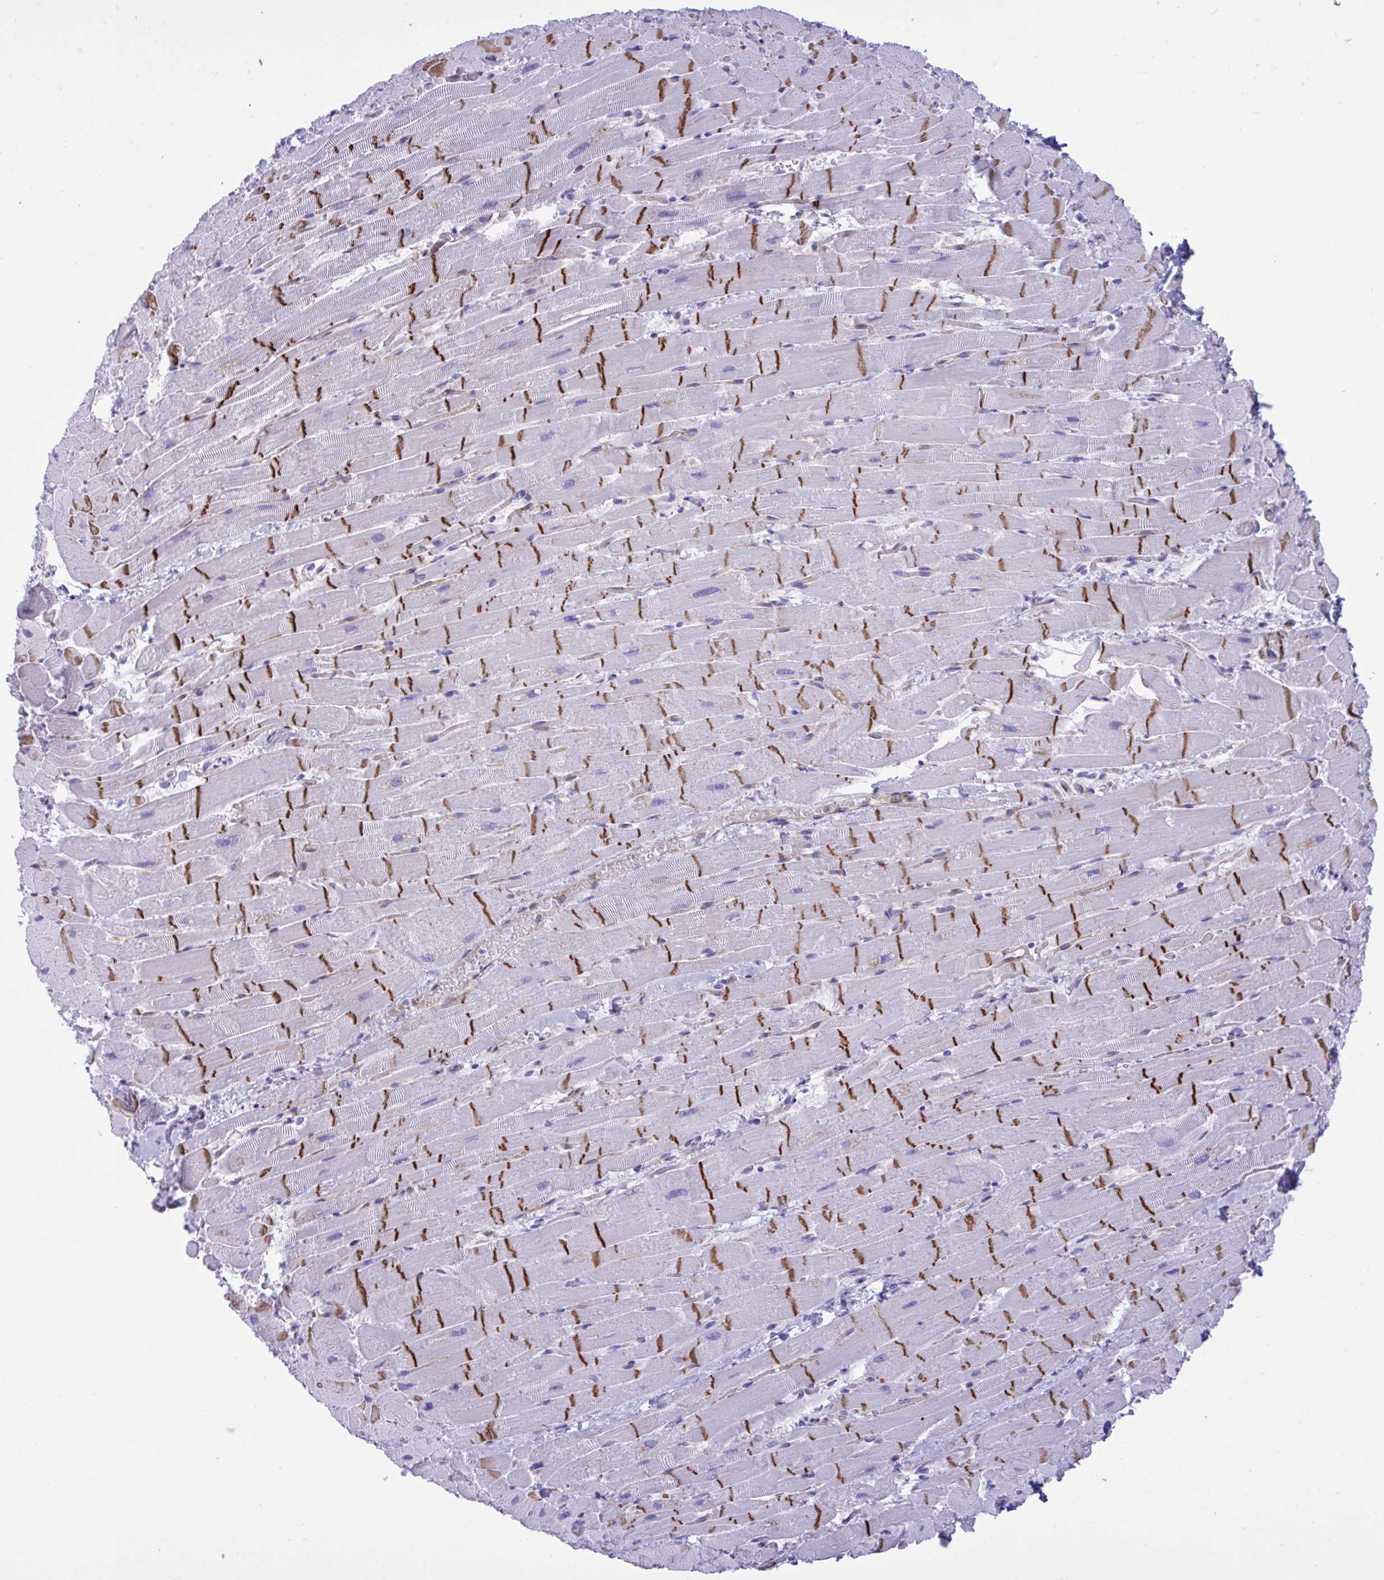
{"staining": {"intensity": "strong", "quantity": "25%-75%", "location": "cytoplasmic/membranous"}, "tissue": "heart muscle", "cell_type": "Cardiomyocytes", "image_type": "normal", "snomed": [{"axis": "morphology", "description": "Normal tissue, NOS"}, {"axis": "topography", "description": "Heart"}], "caption": "Approximately 25%-75% of cardiomyocytes in normal human heart muscle show strong cytoplasmic/membranous protein expression as visualized by brown immunohistochemical staining.", "gene": "BEX5", "patient": {"sex": "male", "age": 37}}